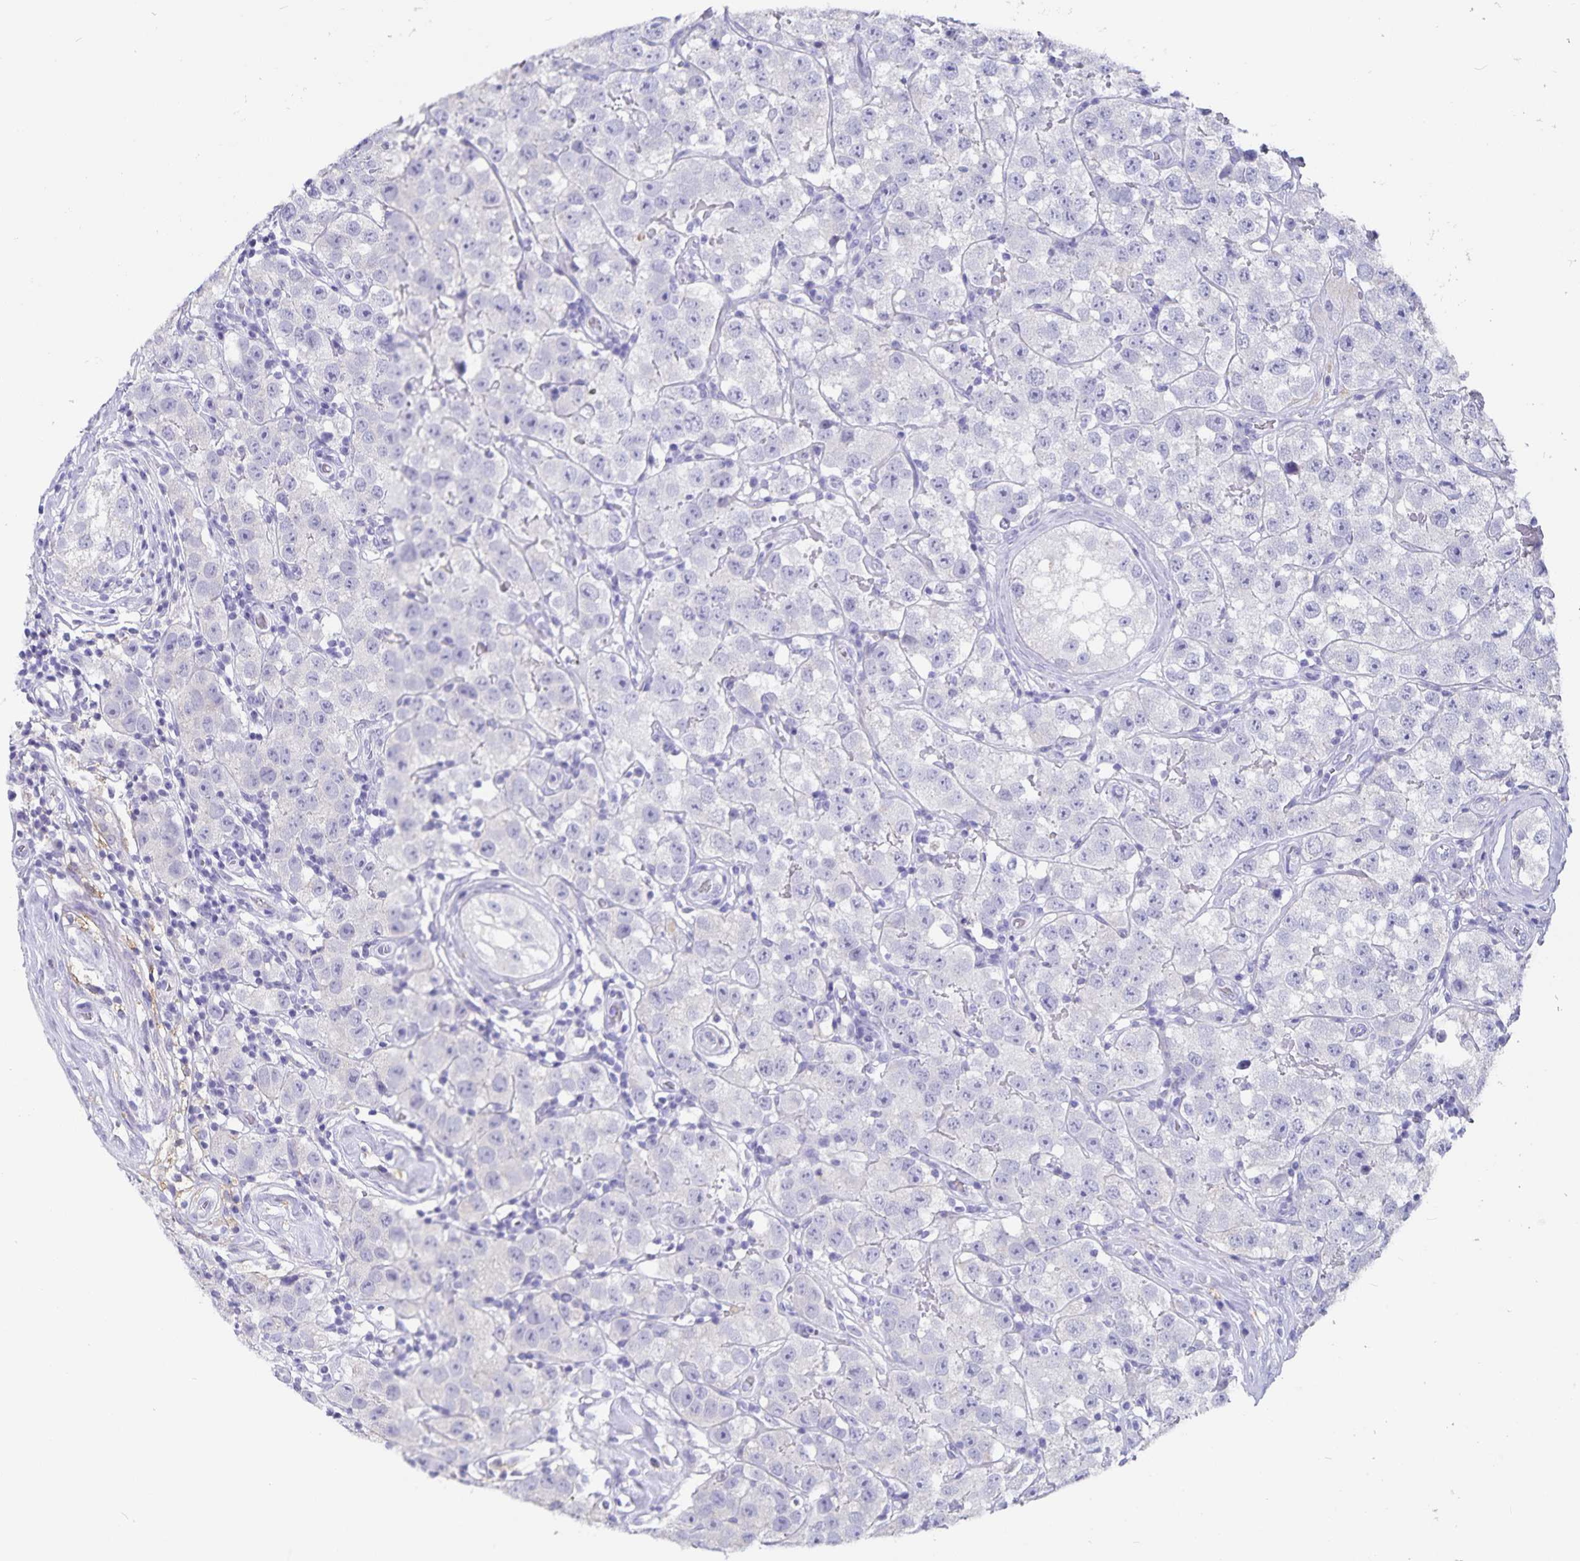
{"staining": {"intensity": "negative", "quantity": "none", "location": "none"}, "tissue": "testis cancer", "cell_type": "Tumor cells", "image_type": "cancer", "snomed": [{"axis": "morphology", "description": "Seminoma, NOS"}, {"axis": "topography", "description": "Testis"}], "caption": "Testis cancer stained for a protein using immunohistochemistry (IHC) reveals no expression tumor cells.", "gene": "PLAC1", "patient": {"sex": "male", "age": 34}}